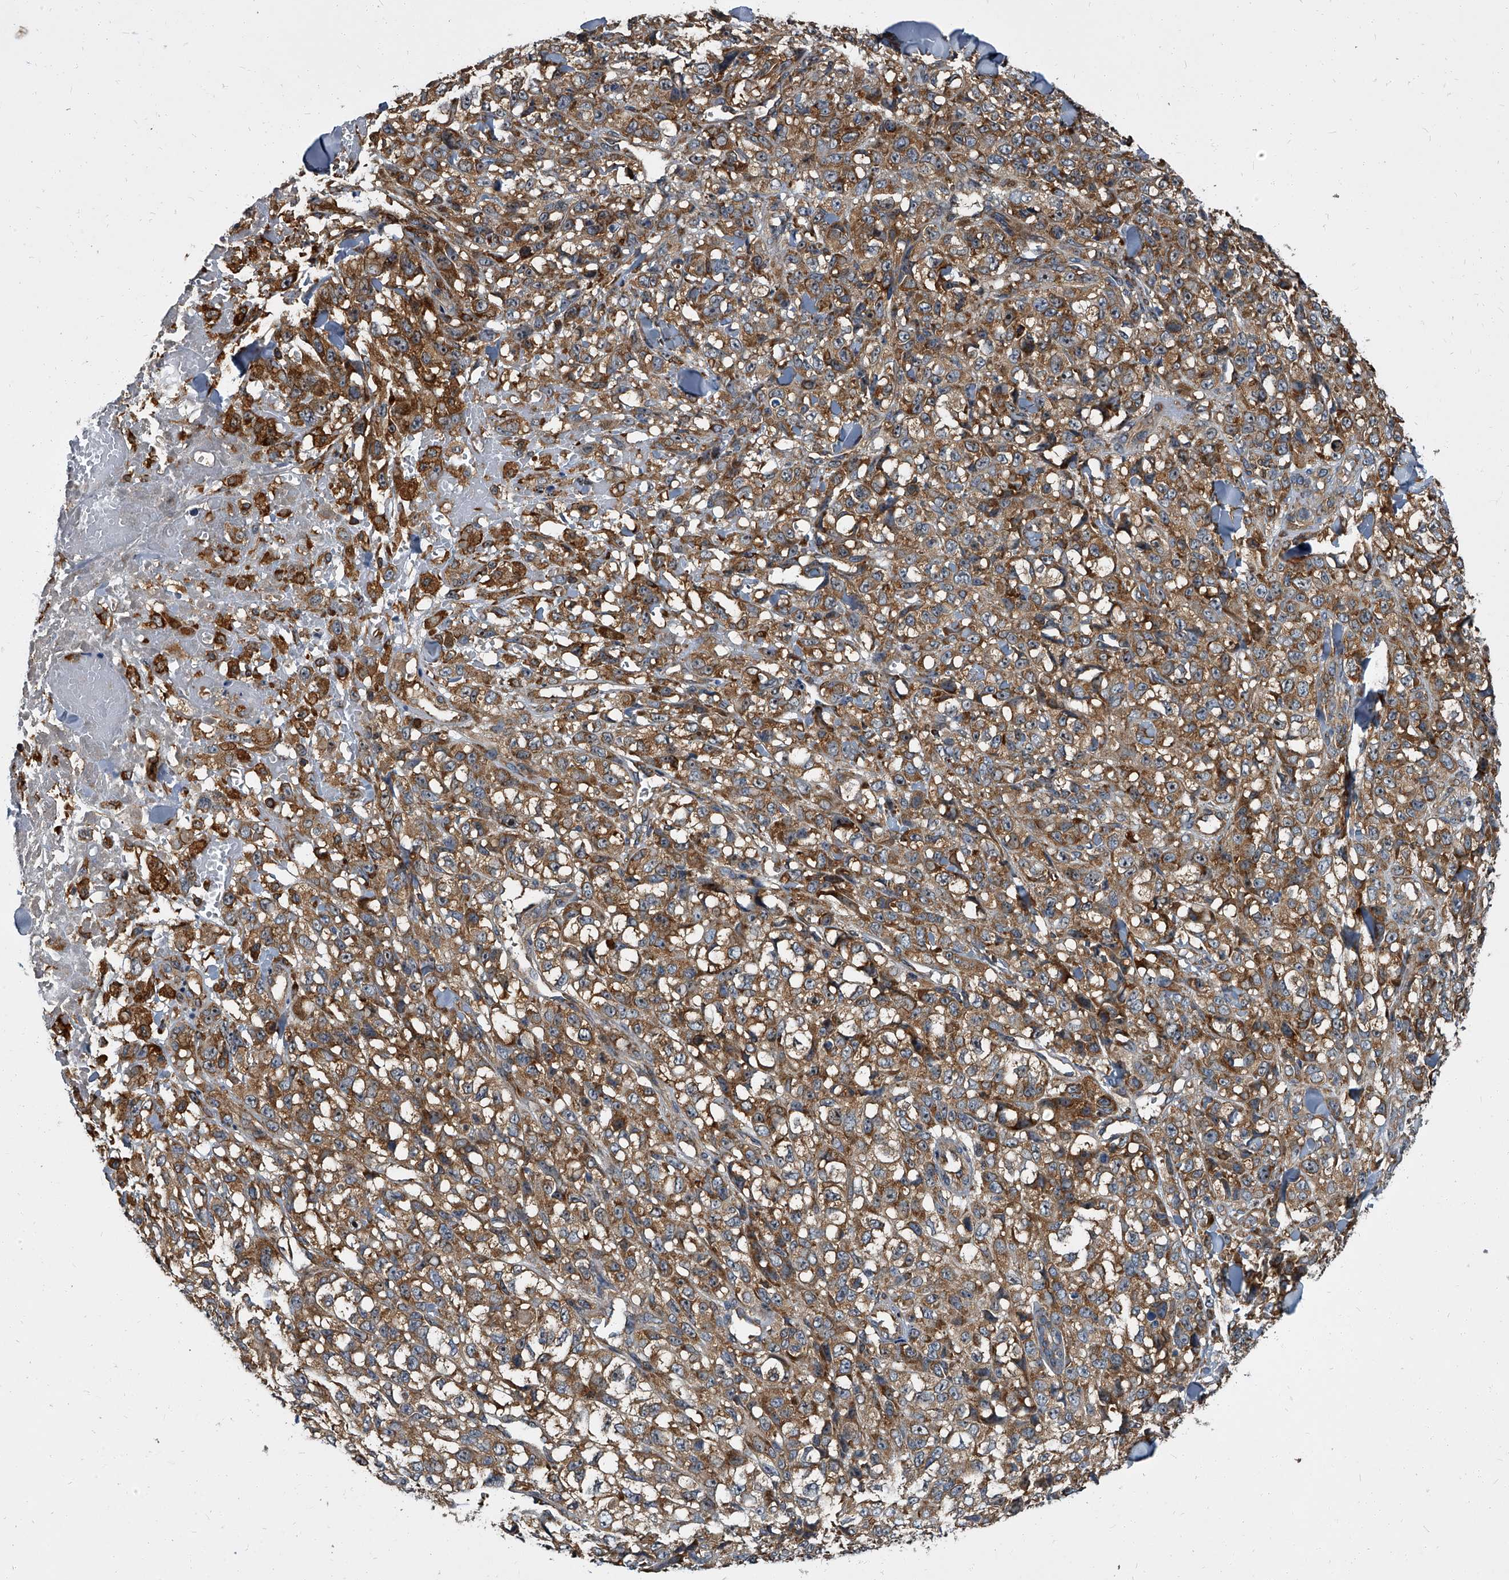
{"staining": {"intensity": "moderate", "quantity": ">75%", "location": "cytoplasmic/membranous"}, "tissue": "melanoma", "cell_type": "Tumor cells", "image_type": "cancer", "snomed": [{"axis": "morphology", "description": "Malignant melanoma, Metastatic site"}, {"axis": "topography", "description": "Skin"}], "caption": "This is a photomicrograph of IHC staining of malignant melanoma (metastatic site), which shows moderate staining in the cytoplasmic/membranous of tumor cells.", "gene": "CDV3", "patient": {"sex": "female", "age": 72}}